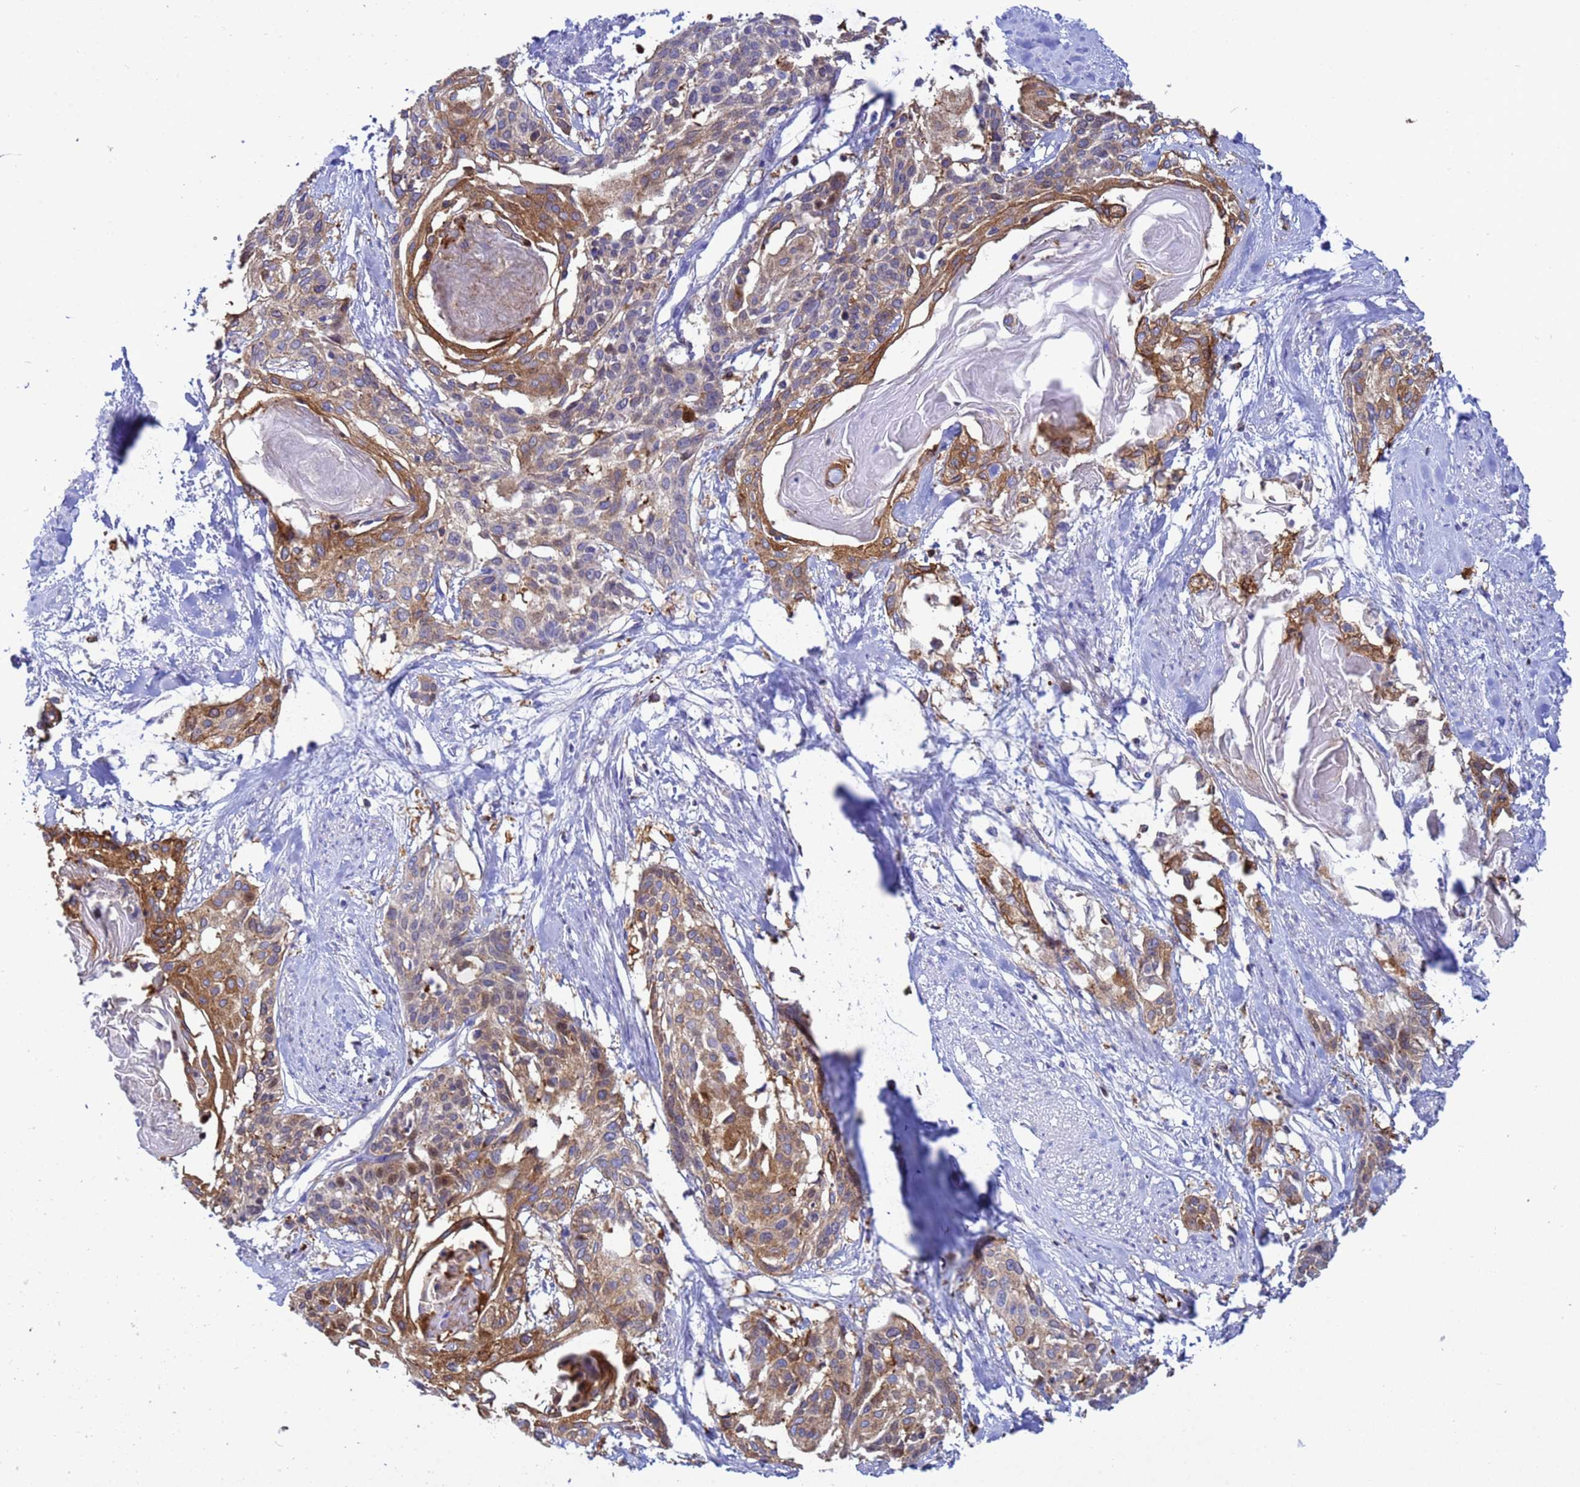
{"staining": {"intensity": "moderate", "quantity": "25%-75%", "location": "cytoplasmic/membranous"}, "tissue": "cervical cancer", "cell_type": "Tumor cells", "image_type": "cancer", "snomed": [{"axis": "morphology", "description": "Squamous cell carcinoma, NOS"}, {"axis": "topography", "description": "Cervix"}], "caption": "Squamous cell carcinoma (cervical) tissue shows moderate cytoplasmic/membranous positivity in approximately 25%-75% of tumor cells, visualized by immunohistochemistry. (Brightfield microscopy of DAB IHC at high magnification).", "gene": "EZR", "patient": {"sex": "female", "age": 57}}